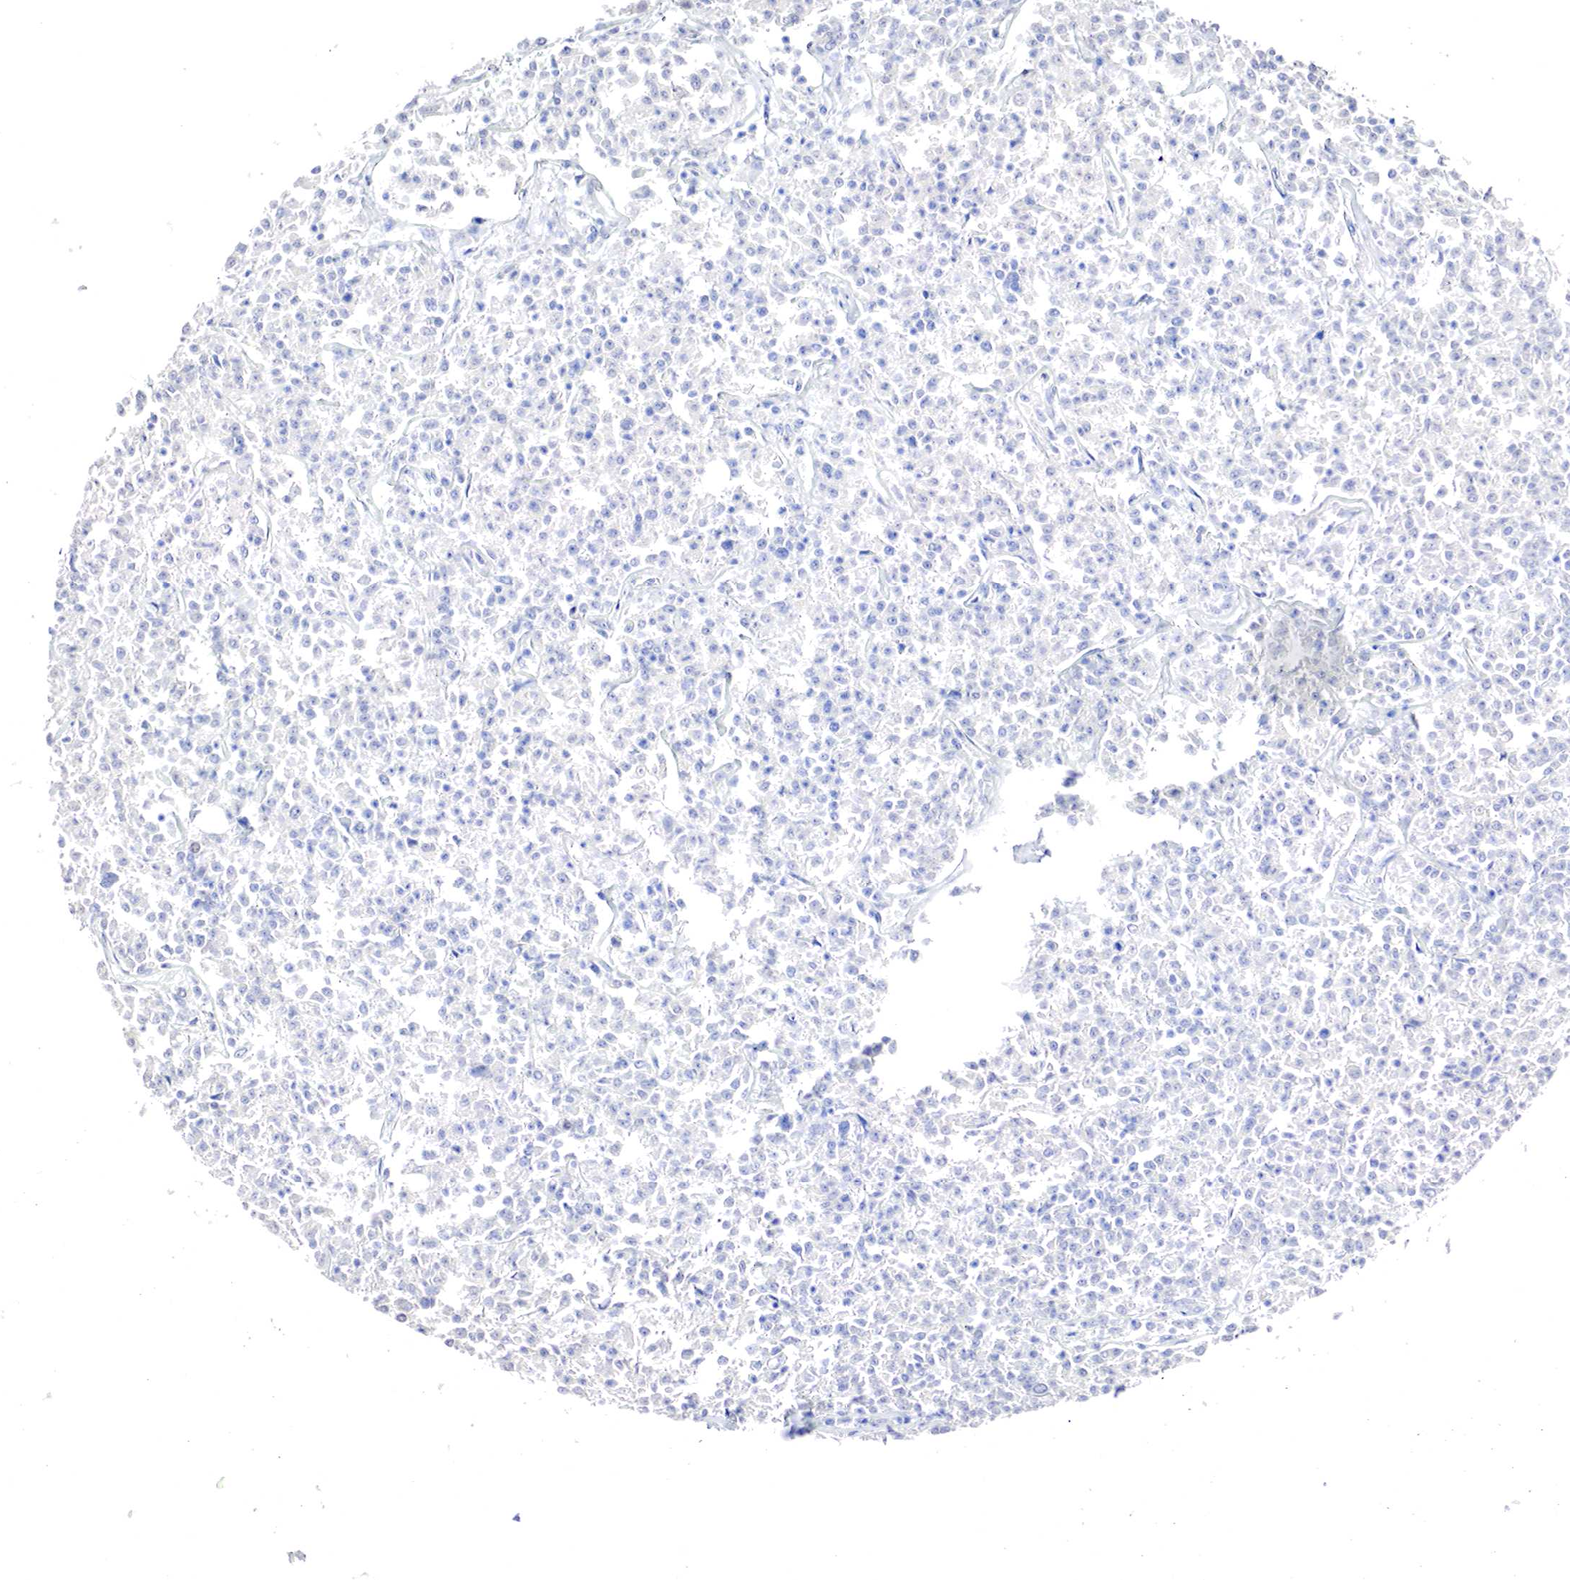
{"staining": {"intensity": "negative", "quantity": "none", "location": "none"}, "tissue": "lymphoma", "cell_type": "Tumor cells", "image_type": "cancer", "snomed": [{"axis": "morphology", "description": "Malignant lymphoma, non-Hodgkin's type, Low grade"}, {"axis": "topography", "description": "Small intestine"}], "caption": "High power microscopy photomicrograph of an IHC histopathology image of malignant lymphoma, non-Hodgkin's type (low-grade), revealing no significant positivity in tumor cells. Nuclei are stained in blue.", "gene": "OTC", "patient": {"sex": "female", "age": 59}}